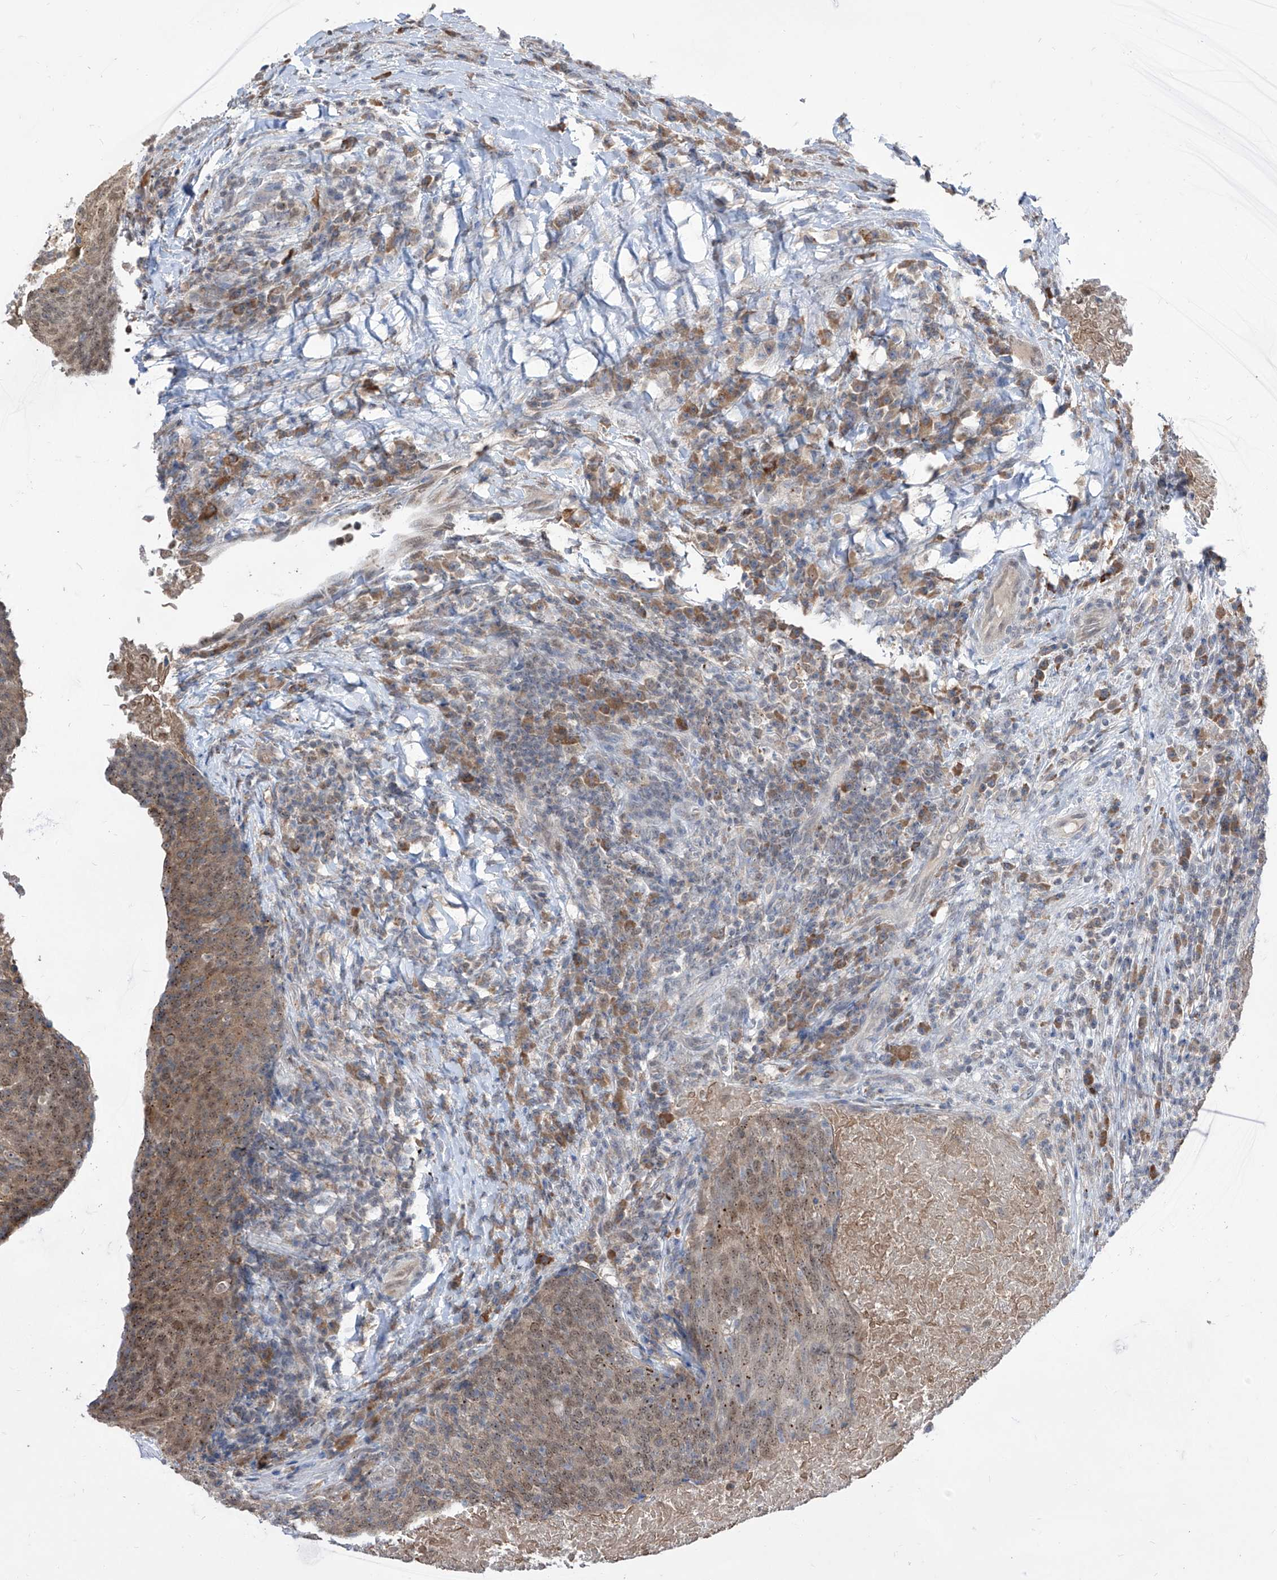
{"staining": {"intensity": "weak", "quantity": ">75%", "location": "cytoplasmic/membranous,nuclear"}, "tissue": "head and neck cancer", "cell_type": "Tumor cells", "image_type": "cancer", "snomed": [{"axis": "morphology", "description": "Squamous cell carcinoma, NOS"}, {"axis": "morphology", "description": "Squamous cell carcinoma, metastatic, NOS"}, {"axis": "topography", "description": "Lymph node"}, {"axis": "topography", "description": "Head-Neck"}], "caption": "Immunohistochemistry (IHC) of human head and neck squamous cell carcinoma shows low levels of weak cytoplasmic/membranous and nuclear staining in approximately >75% of tumor cells.", "gene": "BROX", "patient": {"sex": "male", "age": 62}}